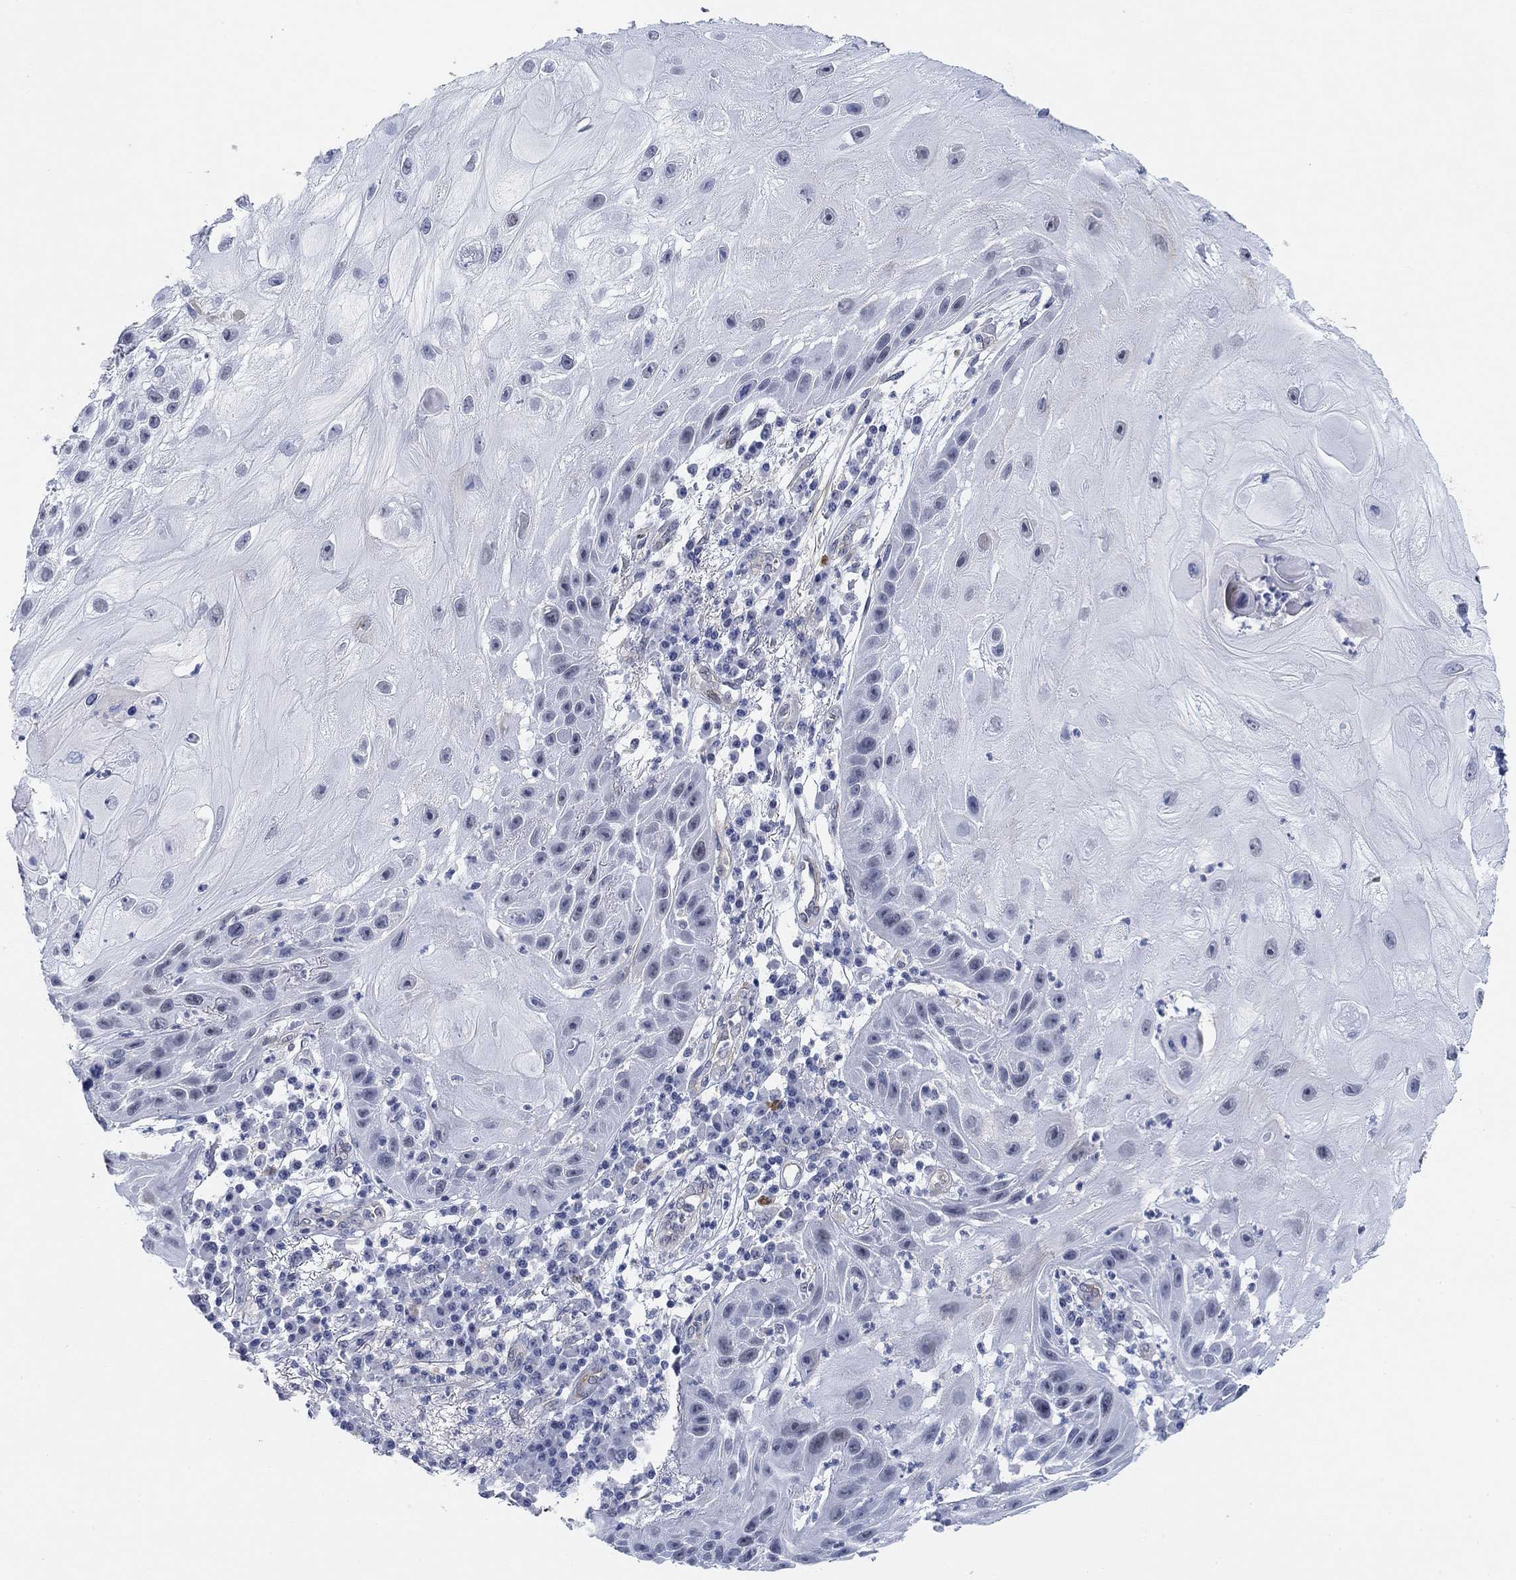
{"staining": {"intensity": "negative", "quantity": "none", "location": "none"}, "tissue": "skin cancer", "cell_type": "Tumor cells", "image_type": "cancer", "snomed": [{"axis": "morphology", "description": "Normal tissue, NOS"}, {"axis": "morphology", "description": "Squamous cell carcinoma, NOS"}, {"axis": "topography", "description": "Skin"}], "caption": "This is an immunohistochemistry (IHC) micrograph of skin cancer (squamous cell carcinoma). There is no staining in tumor cells.", "gene": "PAX6", "patient": {"sex": "male", "age": 79}}